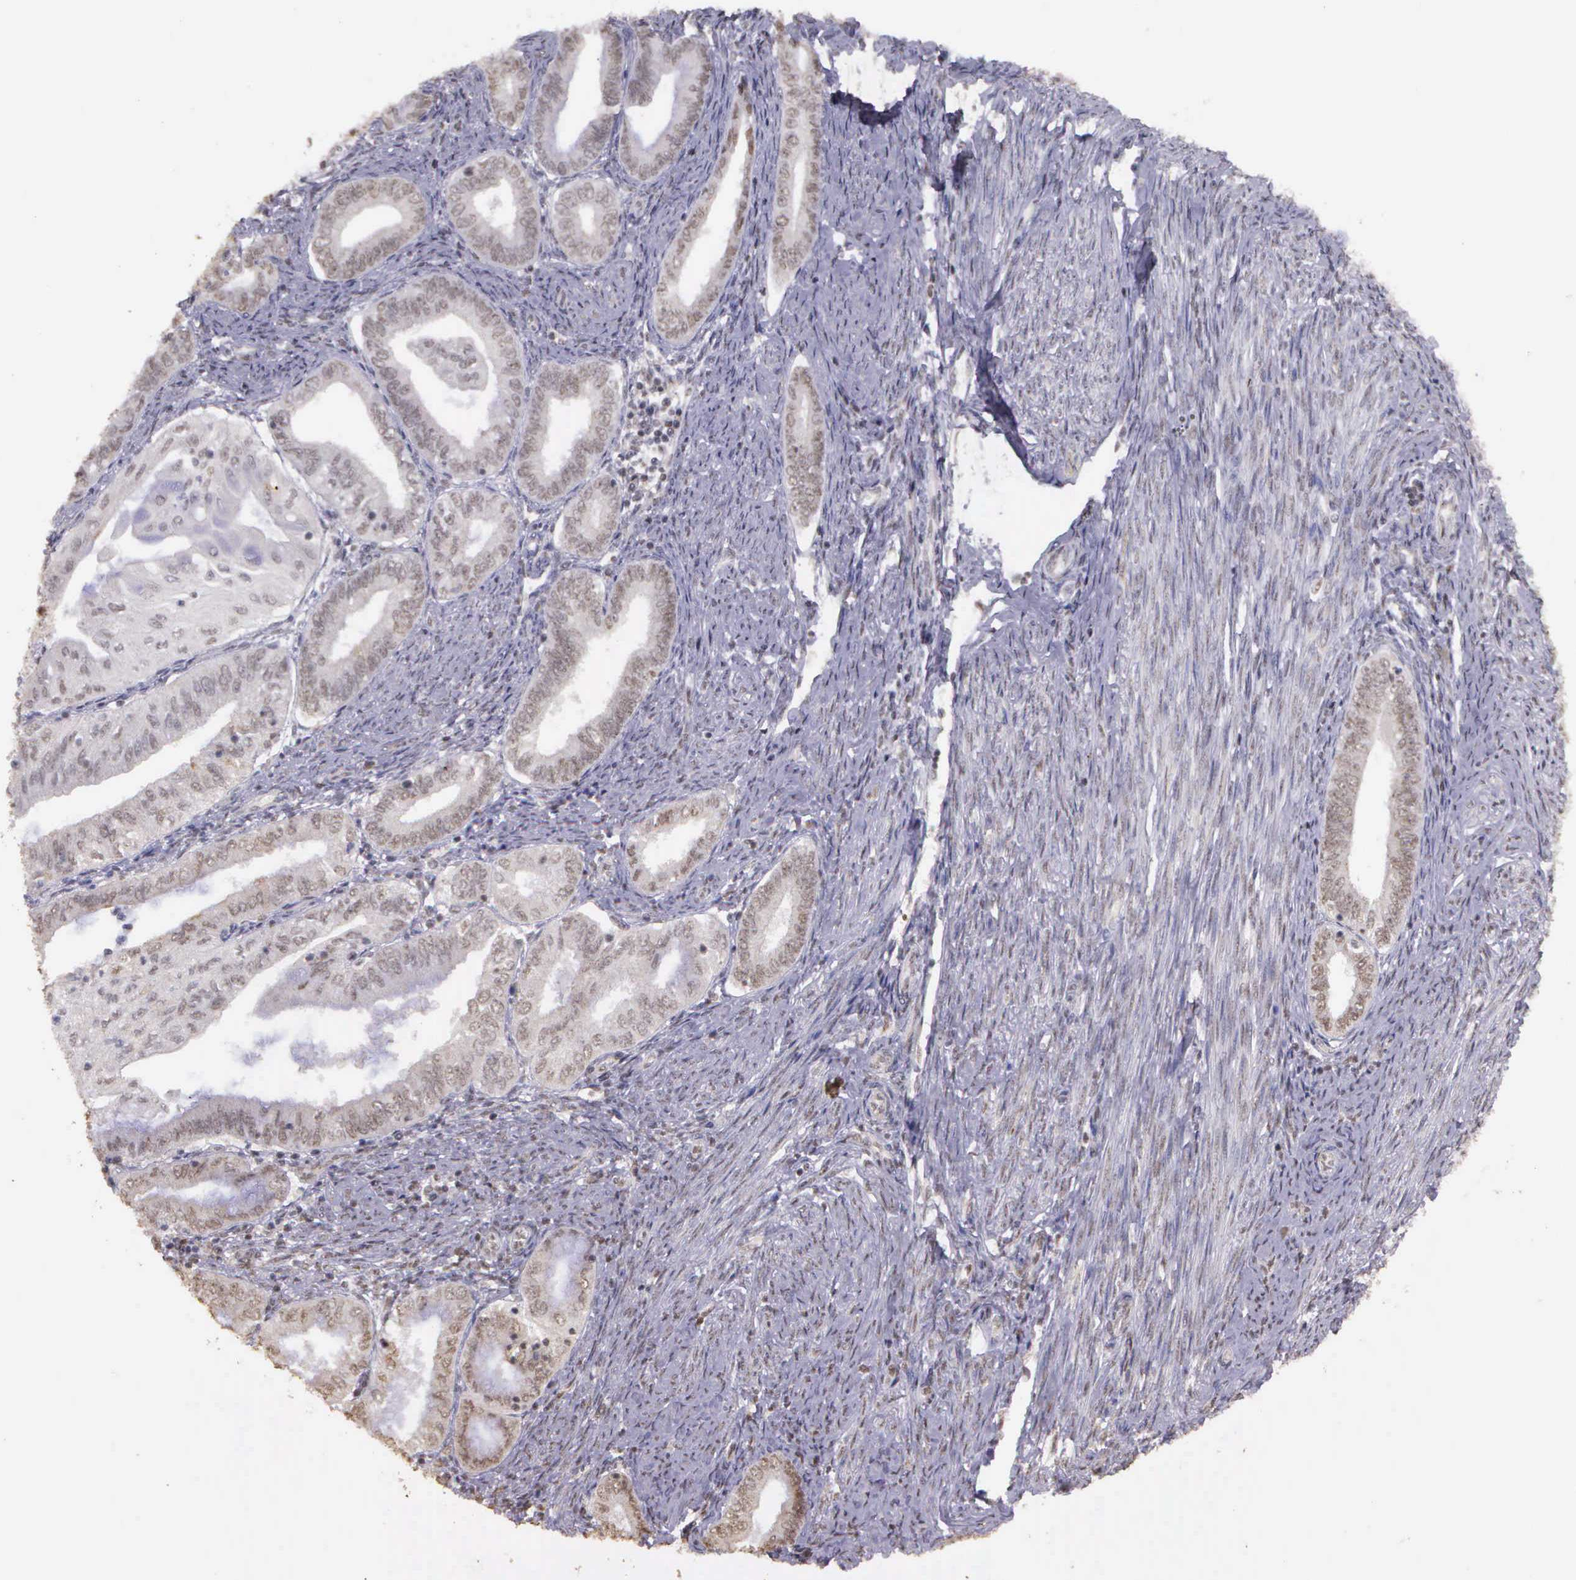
{"staining": {"intensity": "negative", "quantity": "none", "location": "none"}, "tissue": "endometrial cancer", "cell_type": "Tumor cells", "image_type": "cancer", "snomed": [{"axis": "morphology", "description": "Adenocarcinoma, NOS"}, {"axis": "topography", "description": "Endometrium"}], "caption": "This histopathology image is of endometrial adenocarcinoma stained with IHC to label a protein in brown with the nuclei are counter-stained blue. There is no positivity in tumor cells. (DAB (3,3'-diaminobenzidine) IHC with hematoxylin counter stain).", "gene": "ARMCX5", "patient": {"sex": "female", "age": 55}}